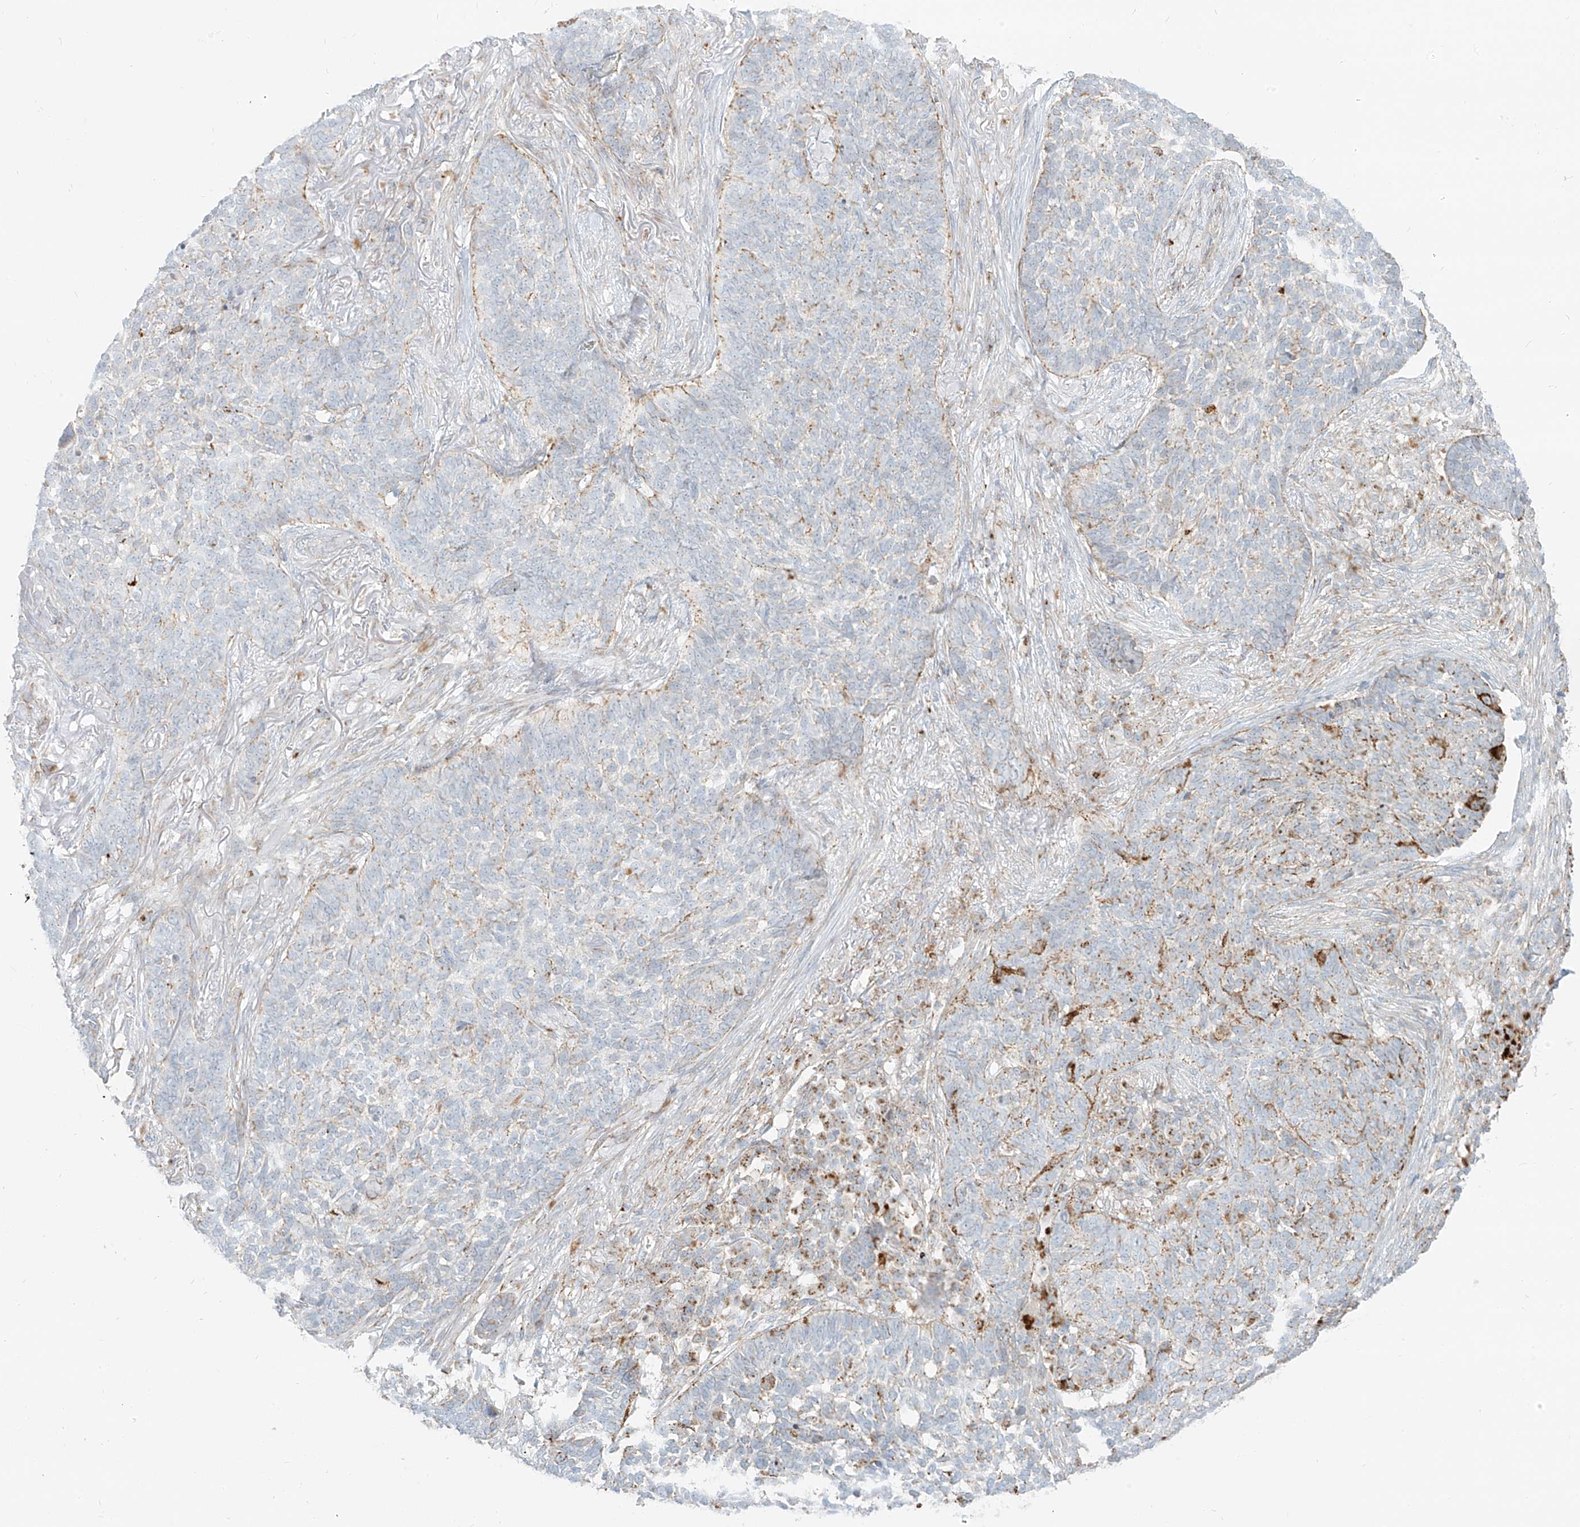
{"staining": {"intensity": "moderate", "quantity": "<25%", "location": "cytoplasmic/membranous"}, "tissue": "skin cancer", "cell_type": "Tumor cells", "image_type": "cancer", "snomed": [{"axis": "morphology", "description": "Basal cell carcinoma"}, {"axis": "topography", "description": "Skin"}], "caption": "IHC staining of skin cancer, which reveals low levels of moderate cytoplasmic/membranous positivity in about <25% of tumor cells indicating moderate cytoplasmic/membranous protein expression. The staining was performed using DAB (3,3'-diaminobenzidine) (brown) for protein detection and nuclei were counterstained in hematoxylin (blue).", "gene": "SLC35F6", "patient": {"sex": "male", "age": 85}}